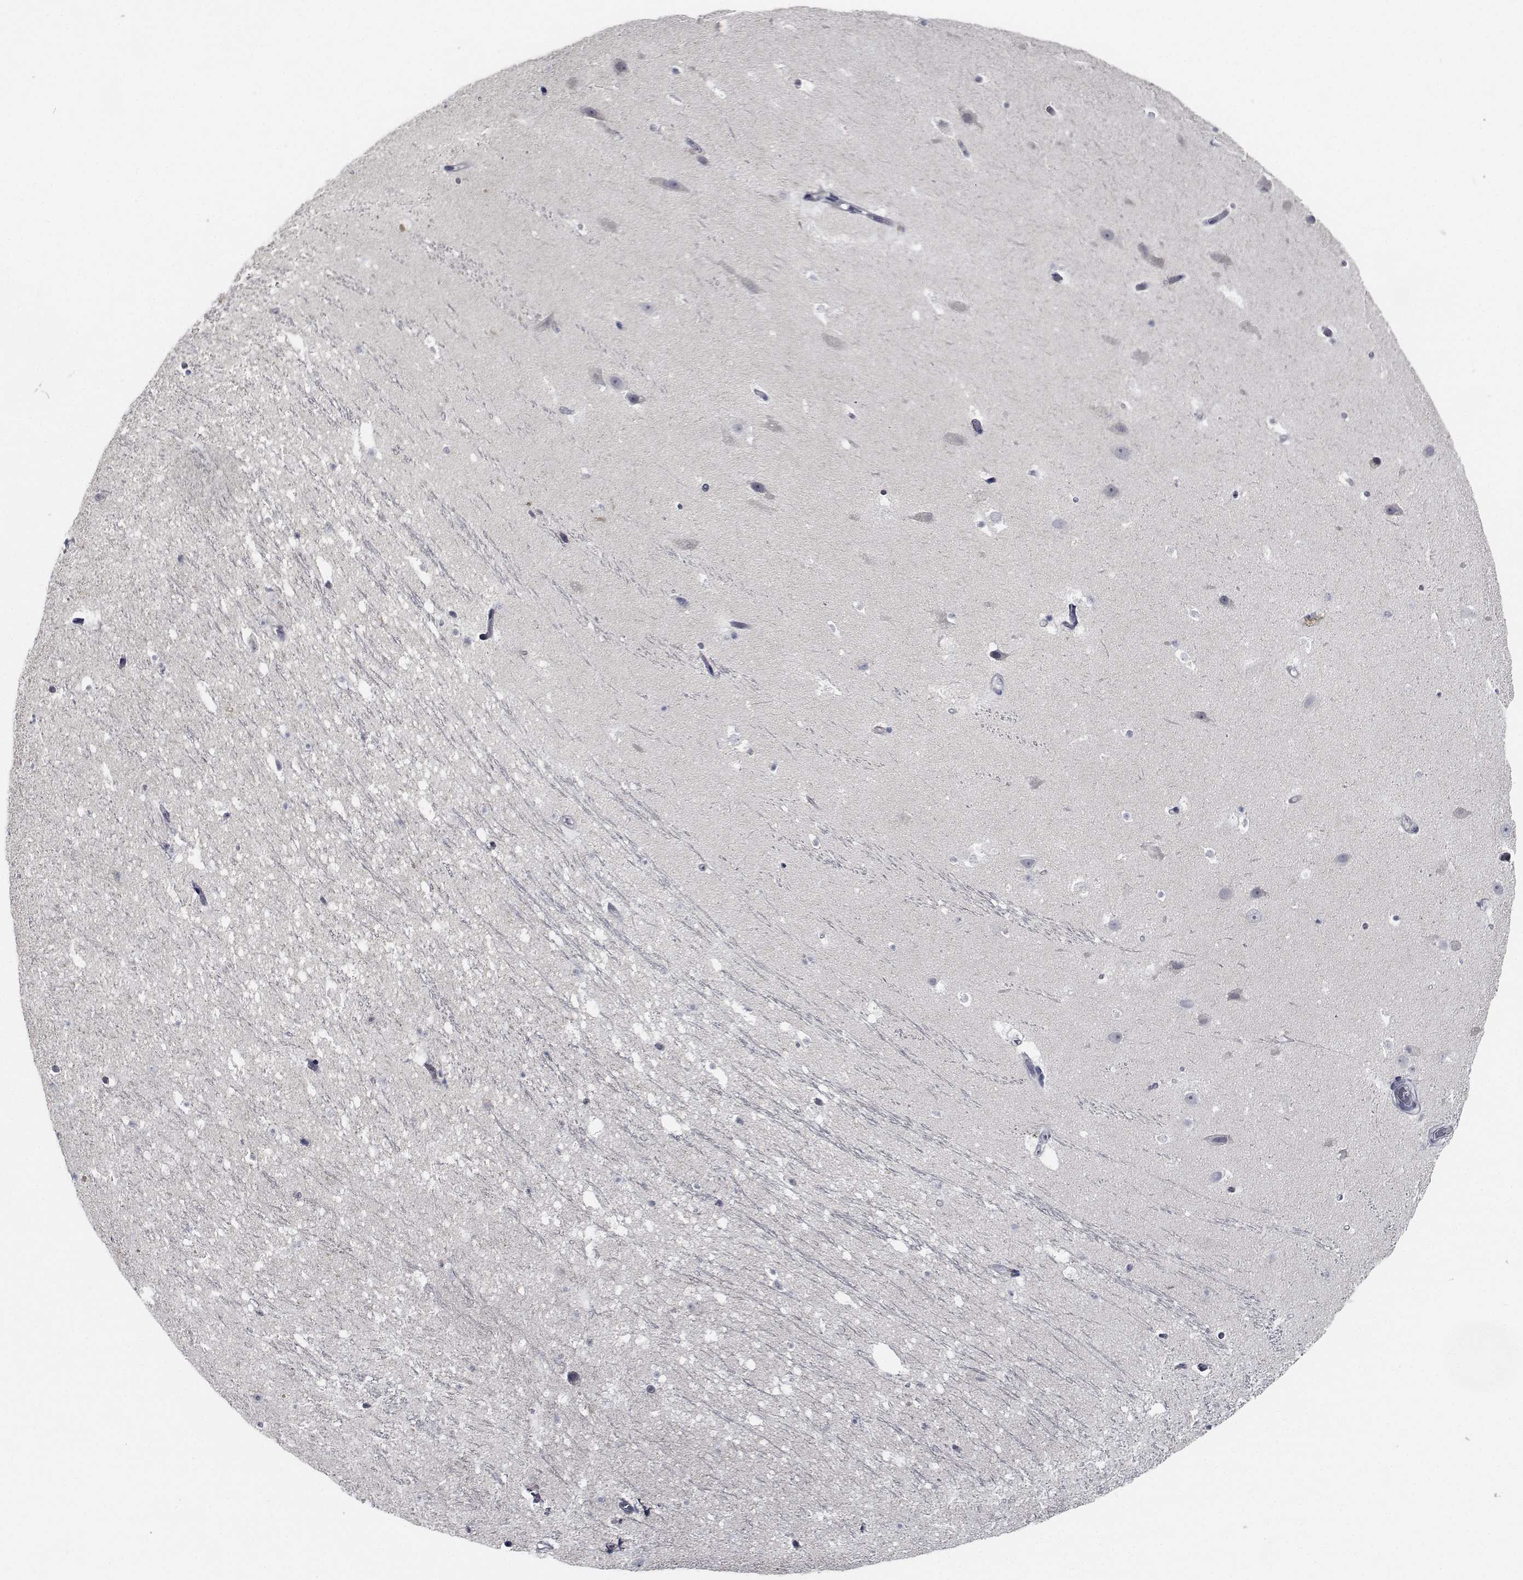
{"staining": {"intensity": "negative", "quantity": "none", "location": "none"}, "tissue": "hippocampus", "cell_type": "Glial cells", "image_type": "normal", "snomed": [{"axis": "morphology", "description": "Normal tissue, NOS"}, {"axis": "topography", "description": "Hippocampus"}], "caption": "Human hippocampus stained for a protein using IHC reveals no staining in glial cells.", "gene": "NVL", "patient": {"sex": "male", "age": 26}}